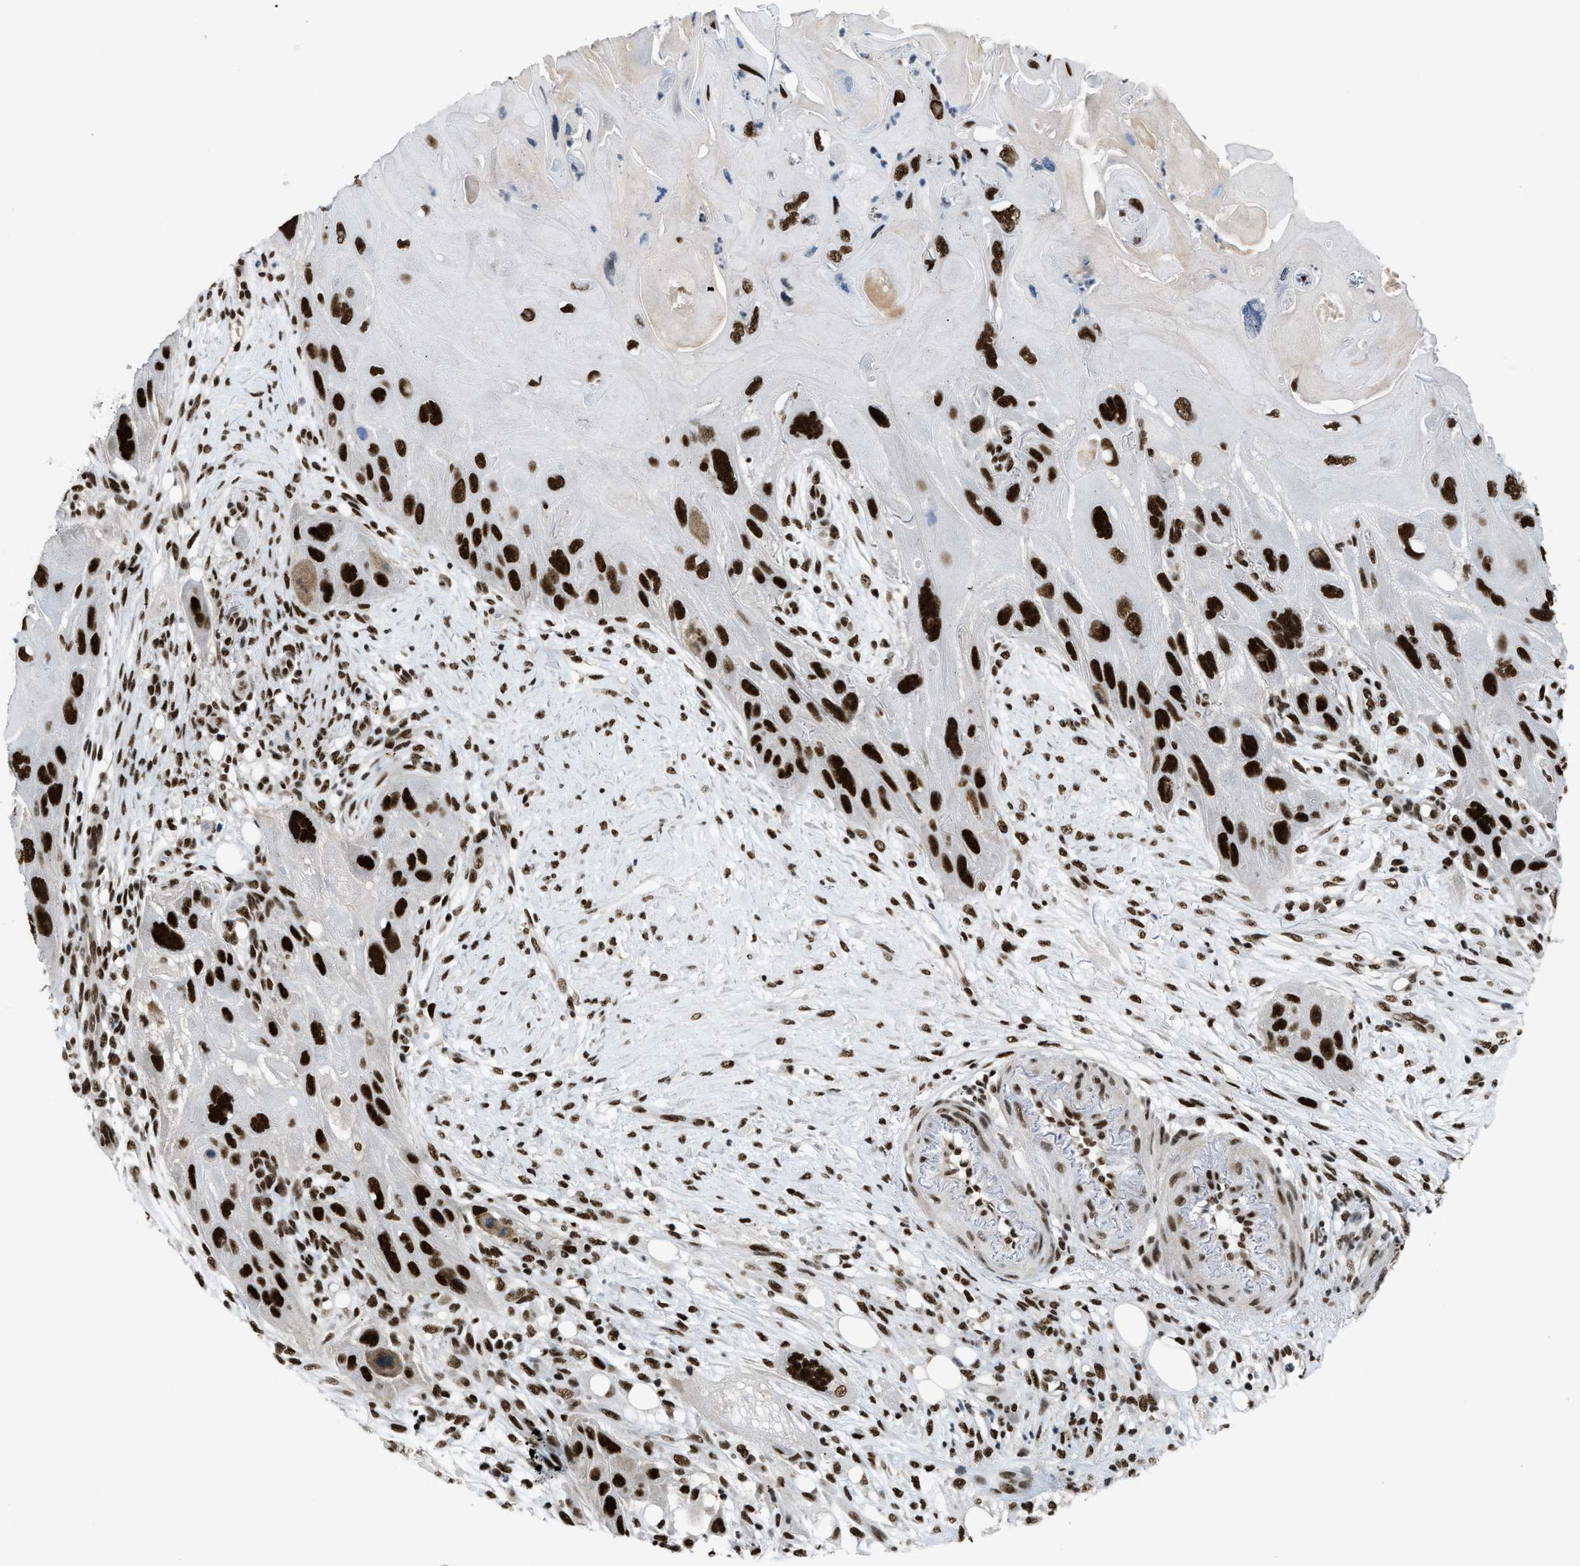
{"staining": {"intensity": "strong", "quantity": ">75%", "location": "nuclear"}, "tissue": "skin cancer", "cell_type": "Tumor cells", "image_type": "cancer", "snomed": [{"axis": "morphology", "description": "Squamous cell carcinoma, NOS"}, {"axis": "topography", "description": "Skin"}], "caption": "Squamous cell carcinoma (skin) tissue exhibits strong nuclear expression in approximately >75% of tumor cells, visualized by immunohistochemistry. Using DAB (brown) and hematoxylin (blue) stains, captured at high magnification using brightfield microscopy.", "gene": "SCAF4", "patient": {"sex": "female", "age": 77}}